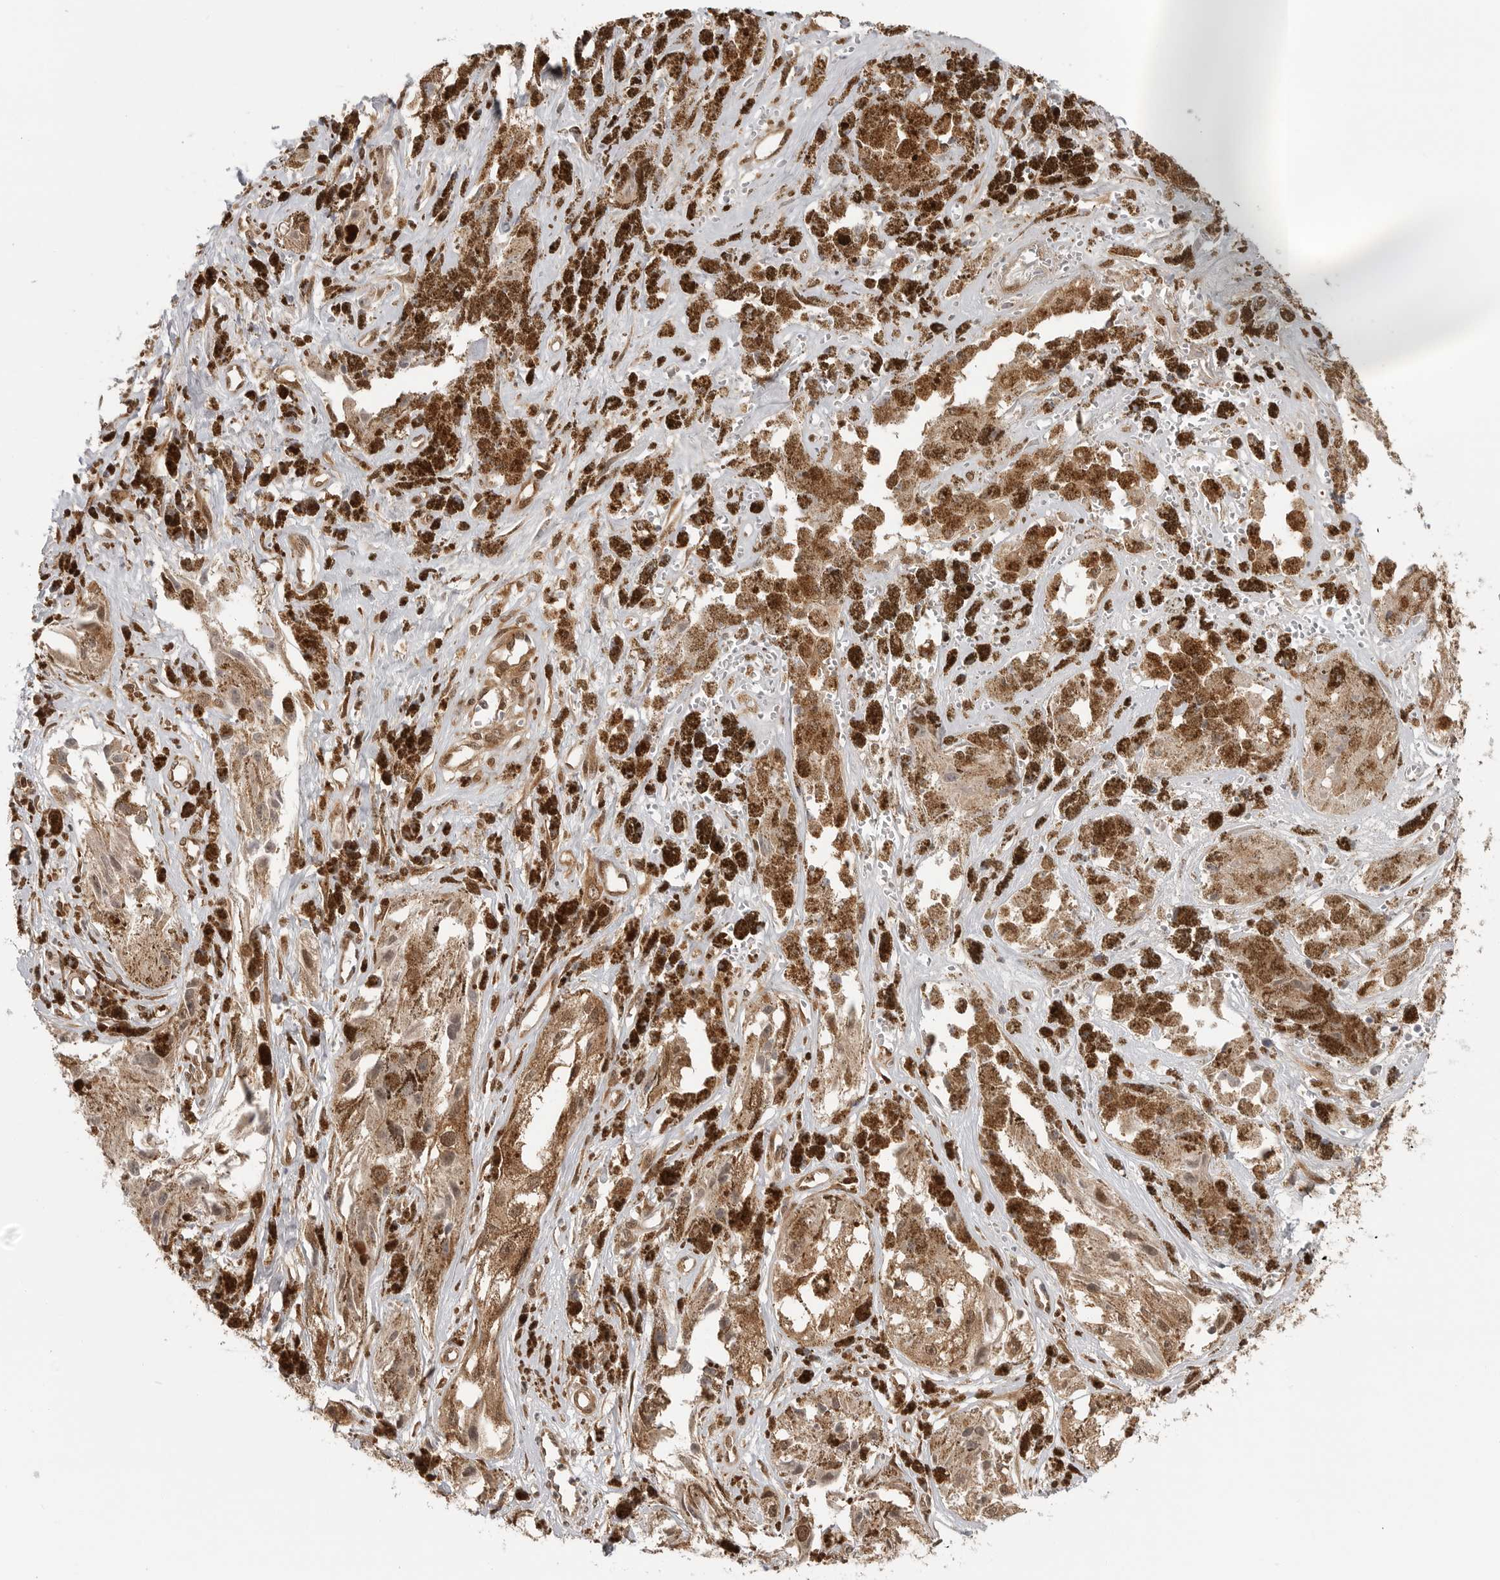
{"staining": {"intensity": "moderate", "quantity": ">75%", "location": "cytoplasmic/membranous"}, "tissue": "melanoma", "cell_type": "Tumor cells", "image_type": "cancer", "snomed": [{"axis": "morphology", "description": "Malignant melanoma, NOS"}, {"axis": "topography", "description": "Skin"}], "caption": "A medium amount of moderate cytoplasmic/membranous expression is present in approximately >75% of tumor cells in melanoma tissue. The staining was performed using DAB (3,3'-diaminobenzidine) to visualize the protein expression in brown, while the nuclei were stained in blue with hematoxylin (Magnification: 20x).", "gene": "SZRD1", "patient": {"sex": "male", "age": 88}}